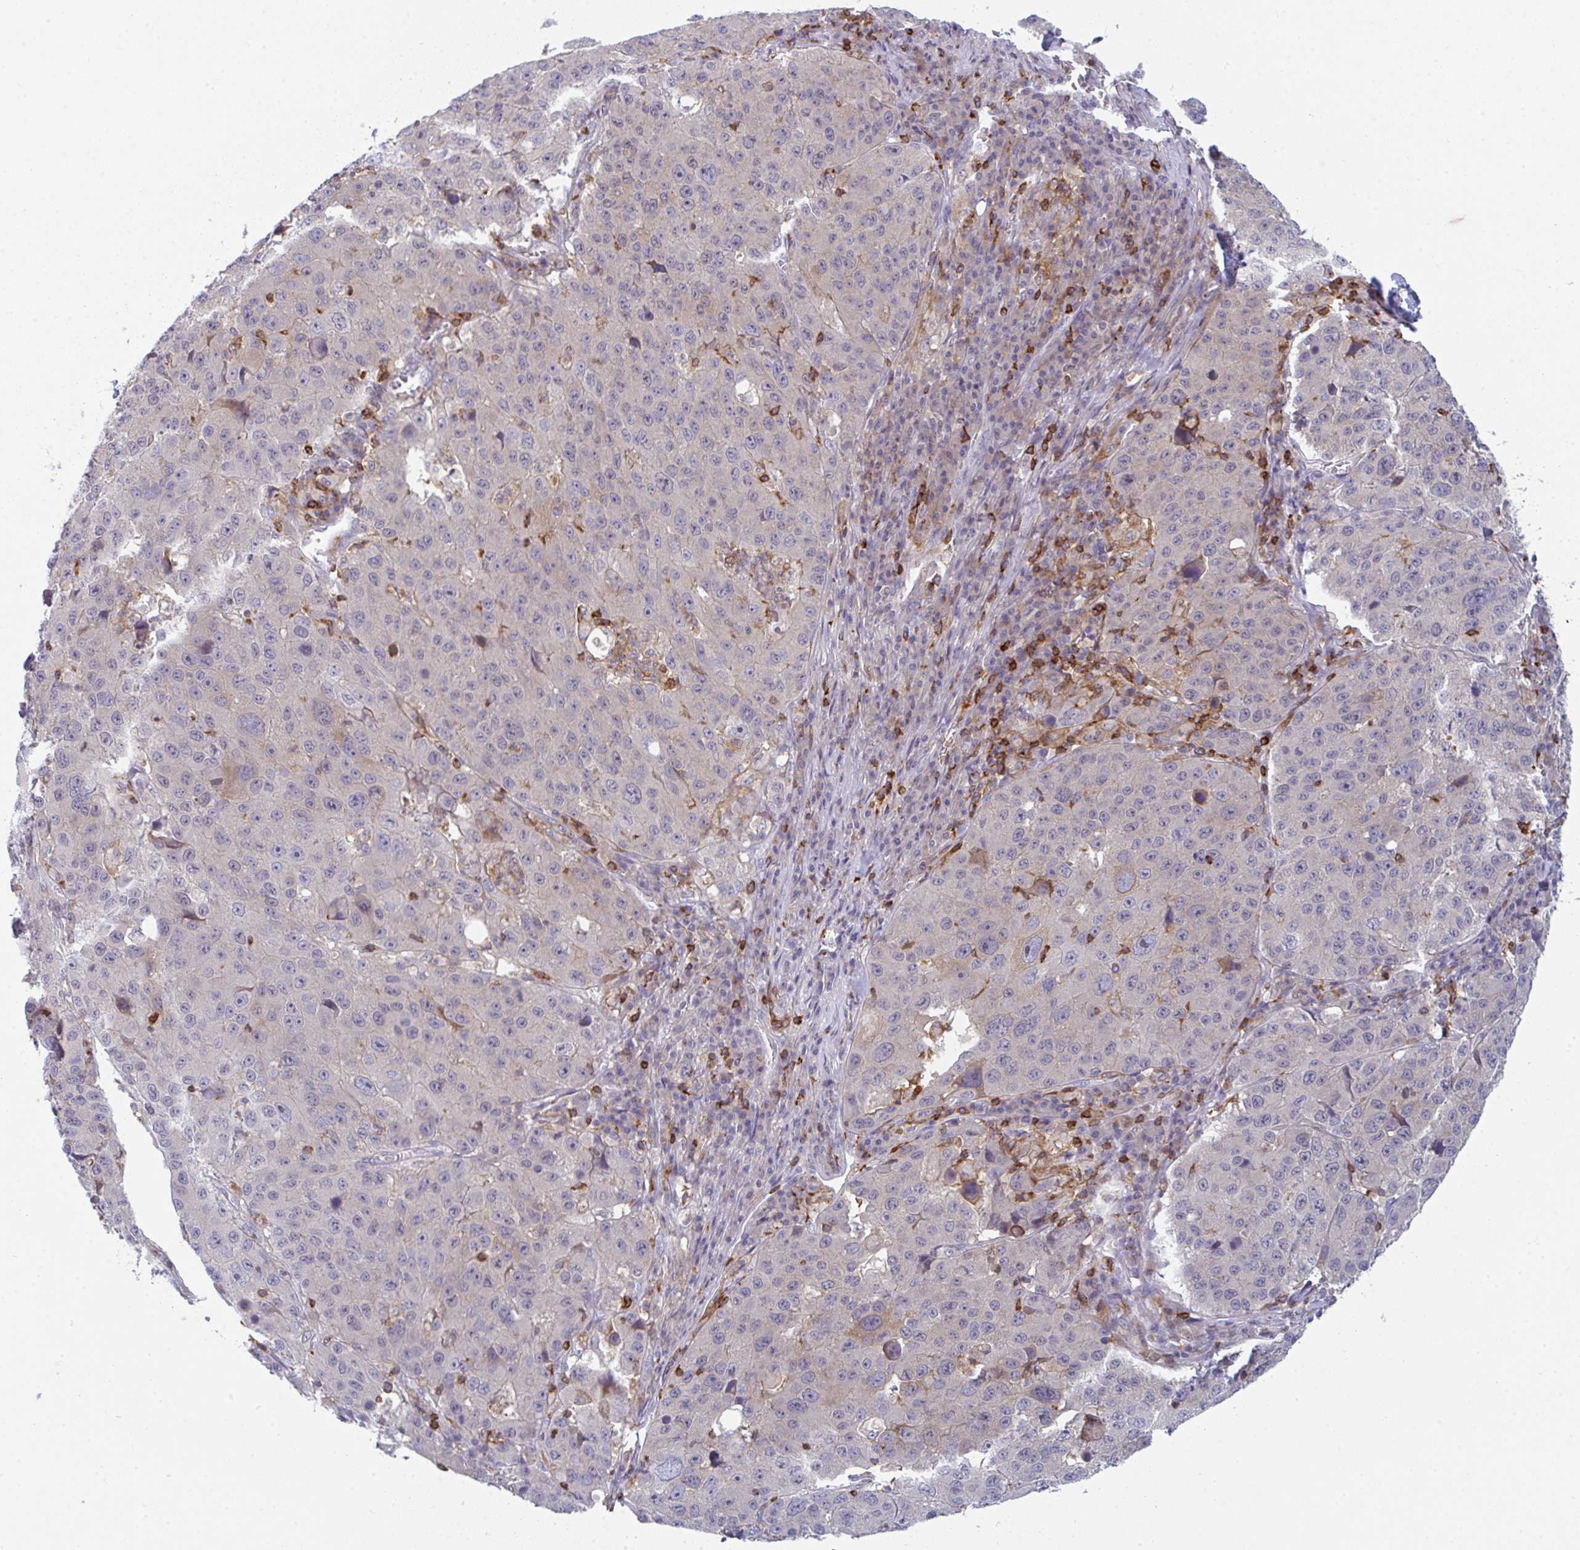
{"staining": {"intensity": "negative", "quantity": "none", "location": "none"}, "tissue": "stomach cancer", "cell_type": "Tumor cells", "image_type": "cancer", "snomed": [{"axis": "morphology", "description": "Adenocarcinoma, NOS"}, {"axis": "topography", "description": "Stomach"}], "caption": "The image shows no significant positivity in tumor cells of adenocarcinoma (stomach). The staining is performed using DAB brown chromogen with nuclei counter-stained in using hematoxylin.", "gene": "CD80", "patient": {"sex": "male", "age": 71}}